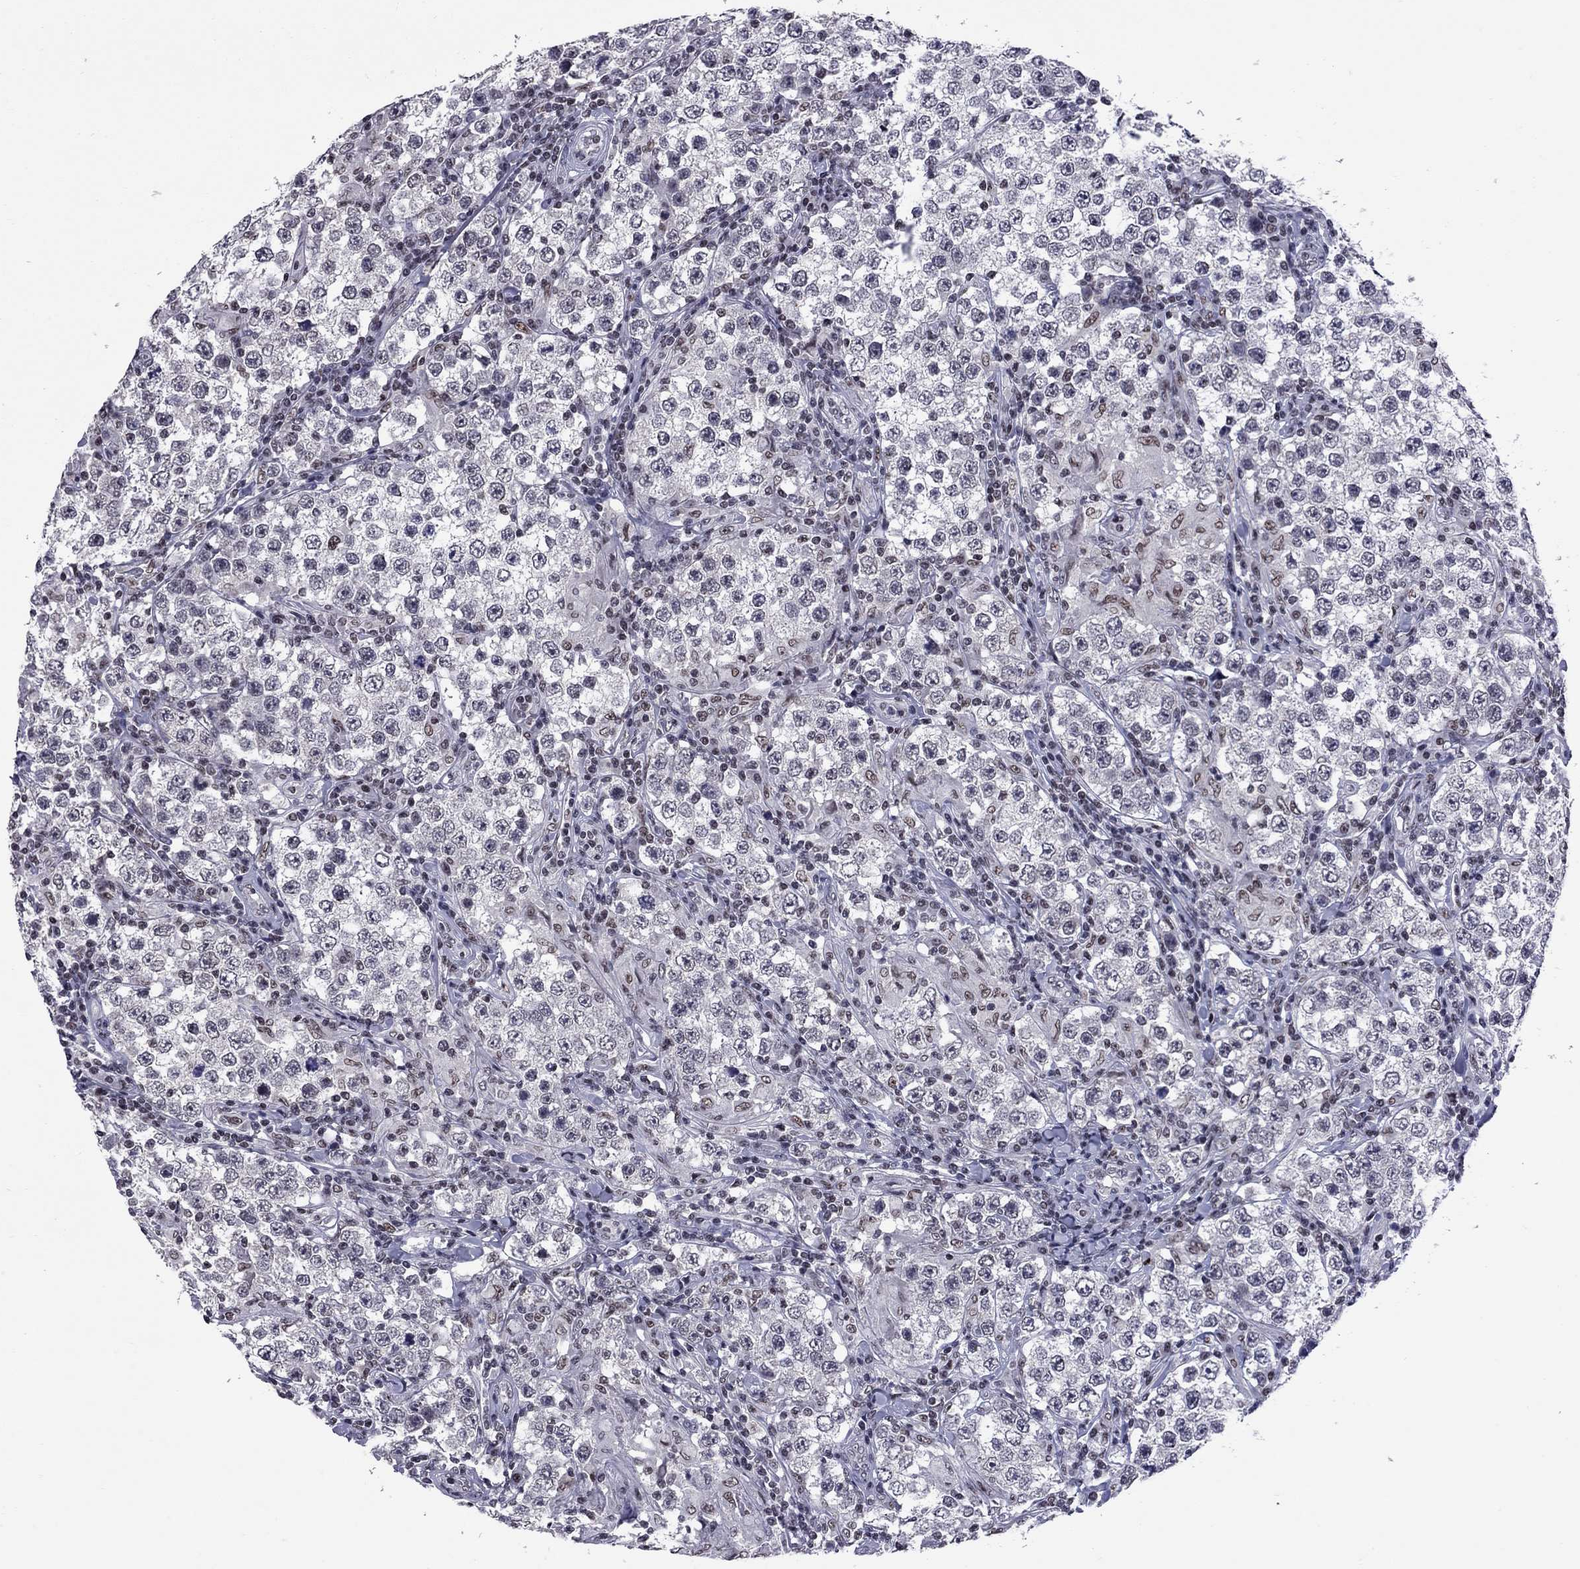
{"staining": {"intensity": "negative", "quantity": "none", "location": "none"}, "tissue": "testis cancer", "cell_type": "Tumor cells", "image_type": "cancer", "snomed": [{"axis": "morphology", "description": "Seminoma, NOS"}, {"axis": "morphology", "description": "Carcinoma, Embryonal, NOS"}, {"axis": "topography", "description": "Testis"}], "caption": "Protein analysis of testis cancer (embryonal carcinoma) exhibits no significant positivity in tumor cells.", "gene": "TAF9", "patient": {"sex": "male", "age": 41}}